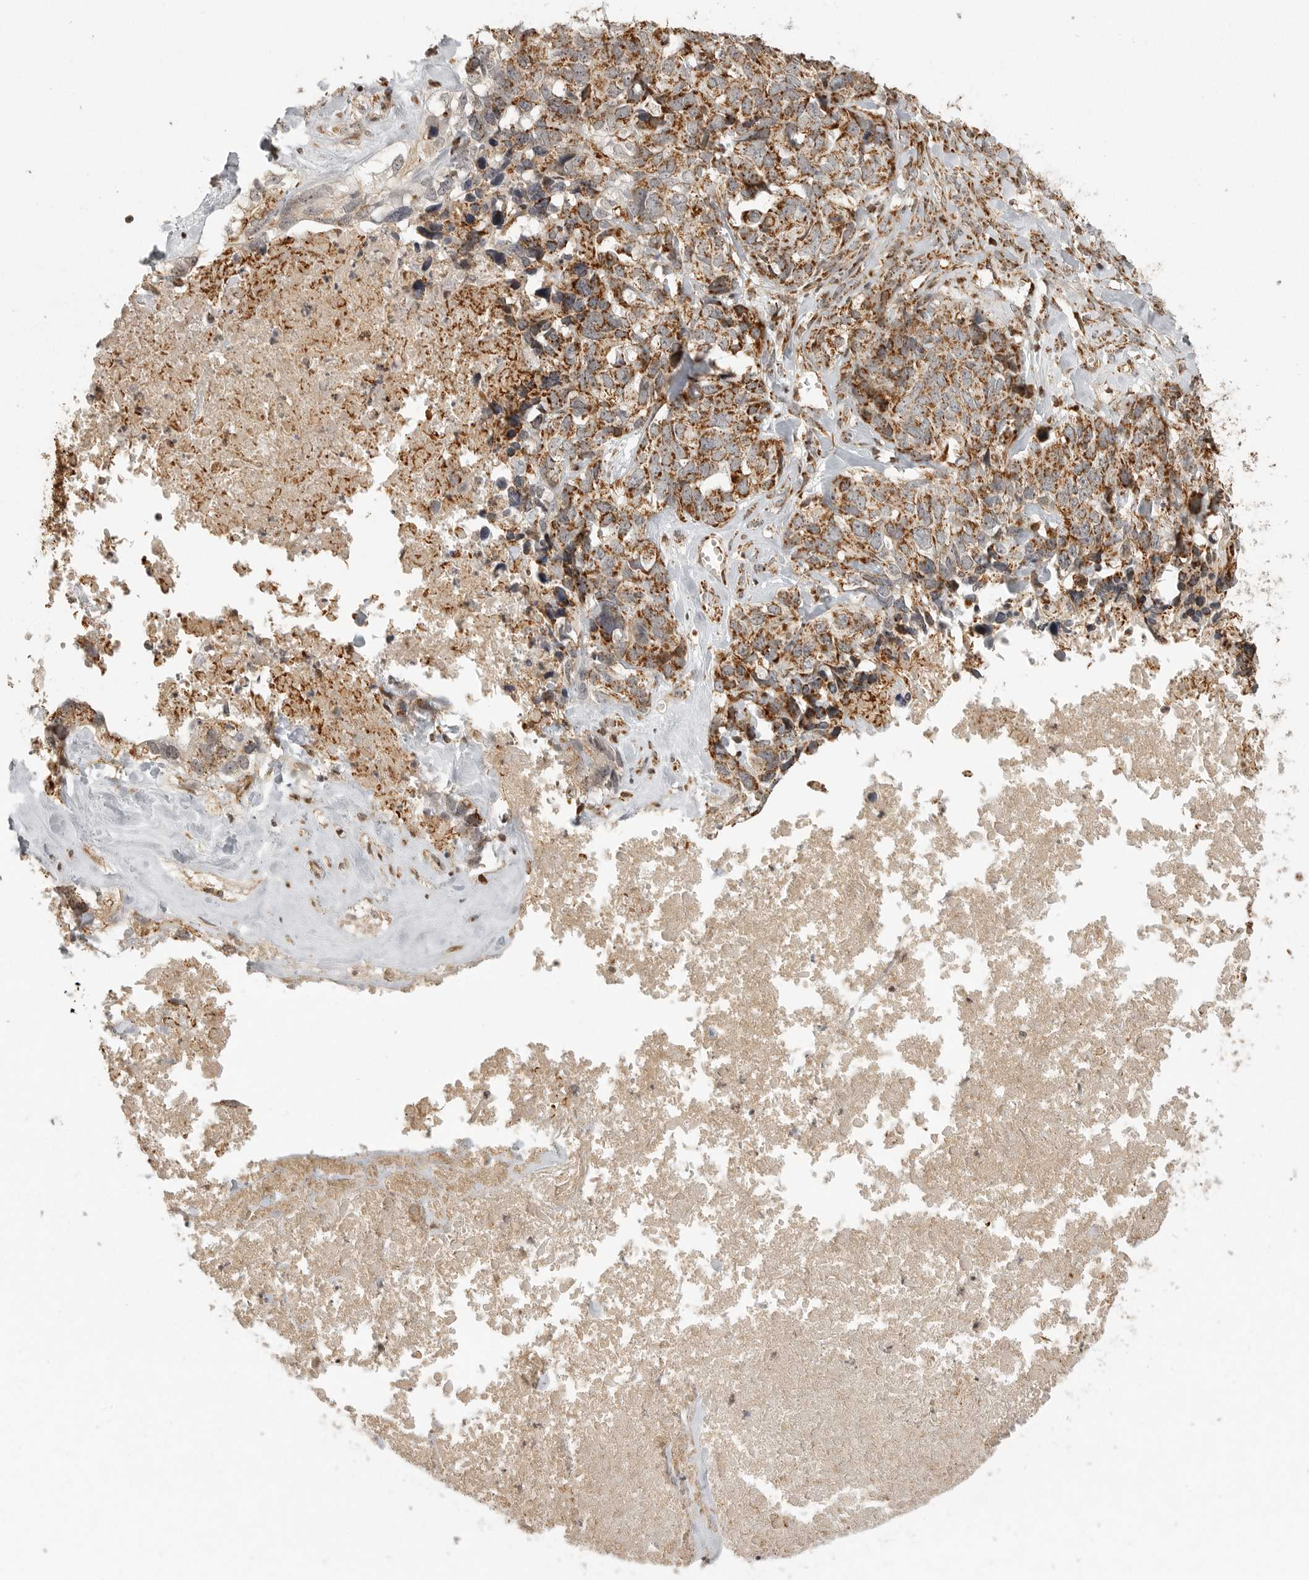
{"staining": {"intensity": "strong", "quantity": ">75%", "location": "cytoplasmic/membranous"}, "tissue": "ovarian cancer", "cell_type": "Tumor cells", "image_type": "cancer", "snomed": [{"axis": "morphology", "description": "Cystadenocarcinoma, serous, NOS"}, {"axis": "topography", "description": "Ovary"}], "caption": "Protein staining by immunohistochemistry shows strong cytoplasmic/membranous positivity in about >75% of tumor cells in serous cystadenocarcinoma (ovarian).", "gene": "NARS2", "patient": {"sex": "female", "age": 79}}